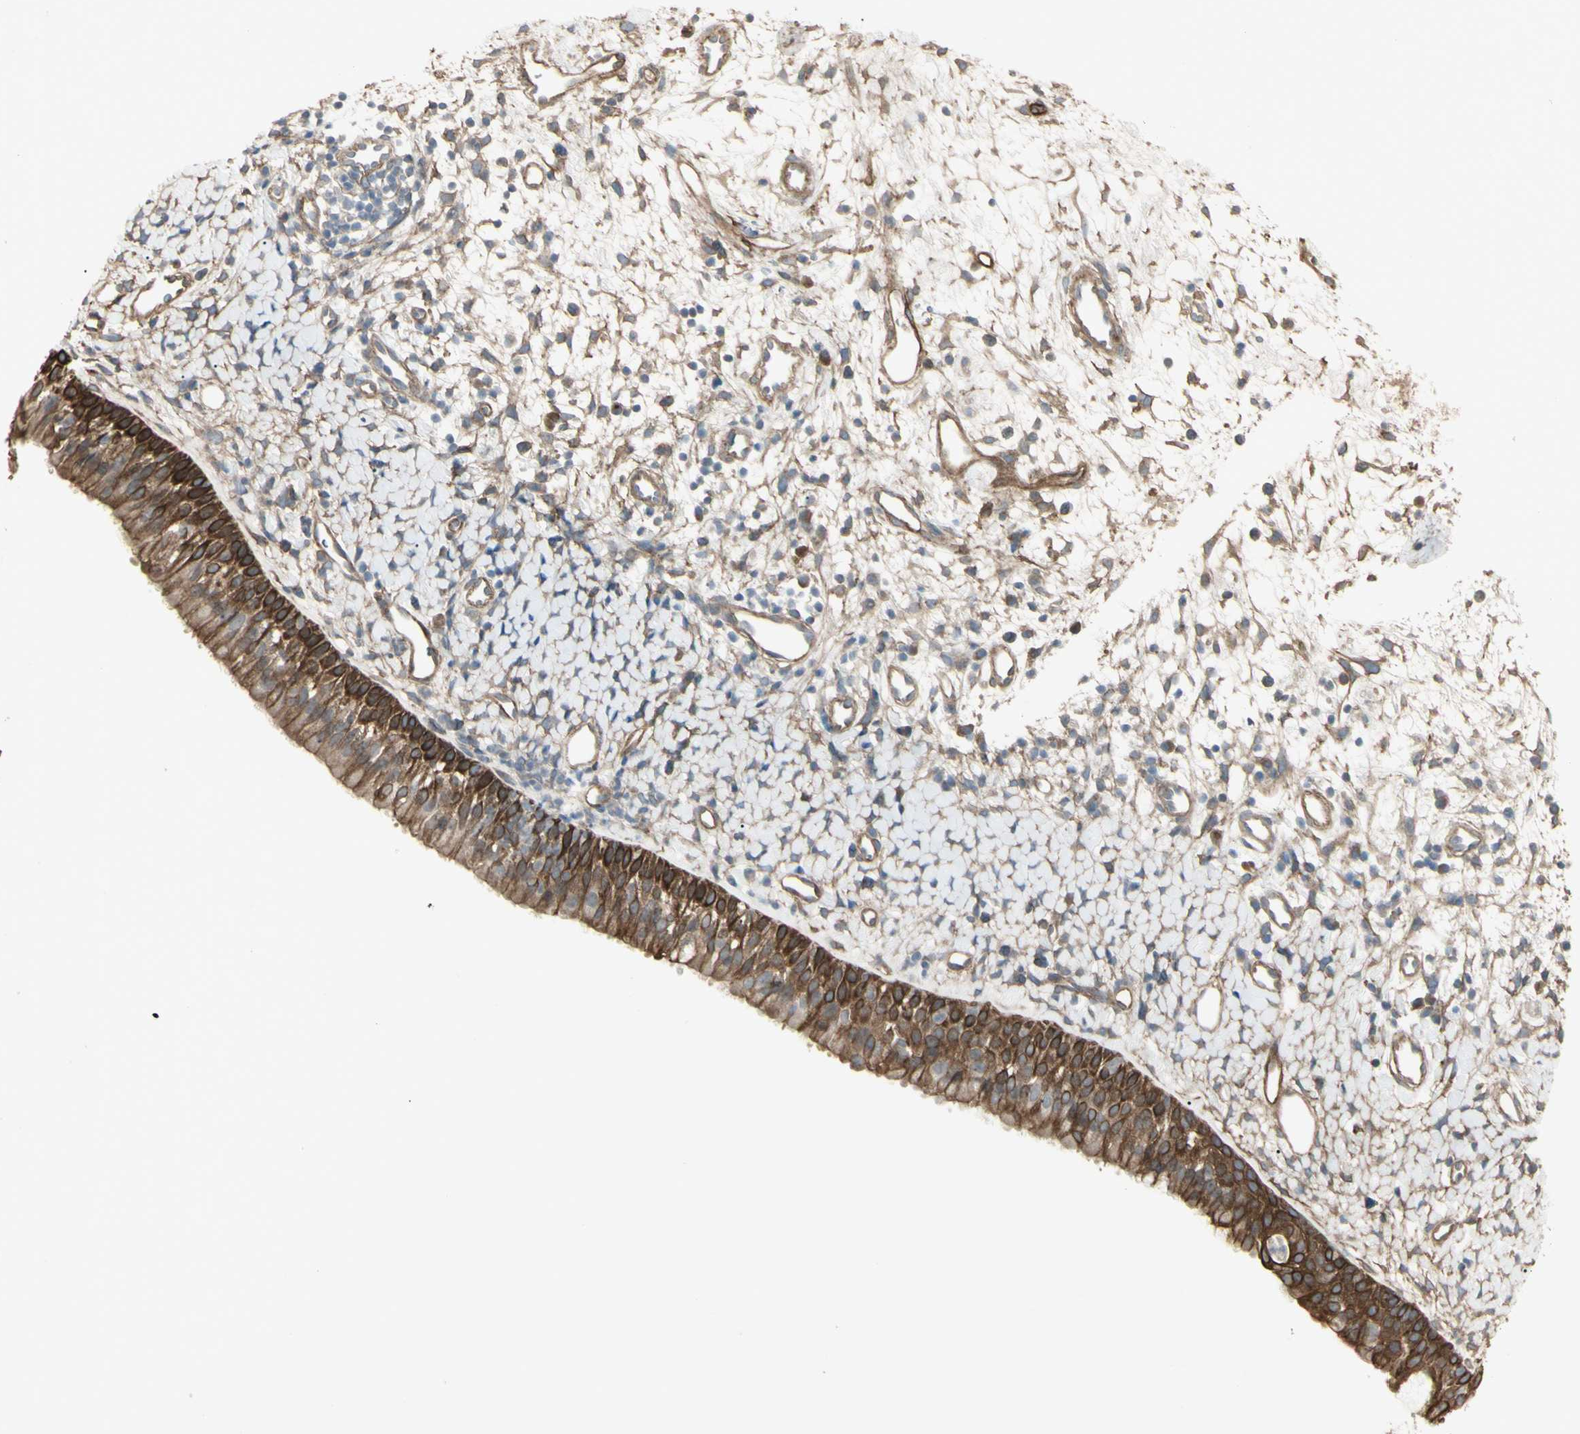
{"staining": {"intensity": "moderate", "quantity": ">75%", "location": "cytoplasmic/membranous"}, "tissue": "nasopharynx", "cell_type": "Respiratory epithelial cells", "image_type": "normal", "snomed": [{"axis": "morphology", "description": "Normal tissue, NOS"}, {"axis": "topography", "description": "Nasopharynx"}], "caption": "About >75% of respiratory epithelial cells in benign nasopharynx demonstrate moderate cytoplasmic/membranous protein expression as visualized by brown immunohistochemical staining.", "gene": "CD276", "patient": {"sex": "male", "age": 22}}